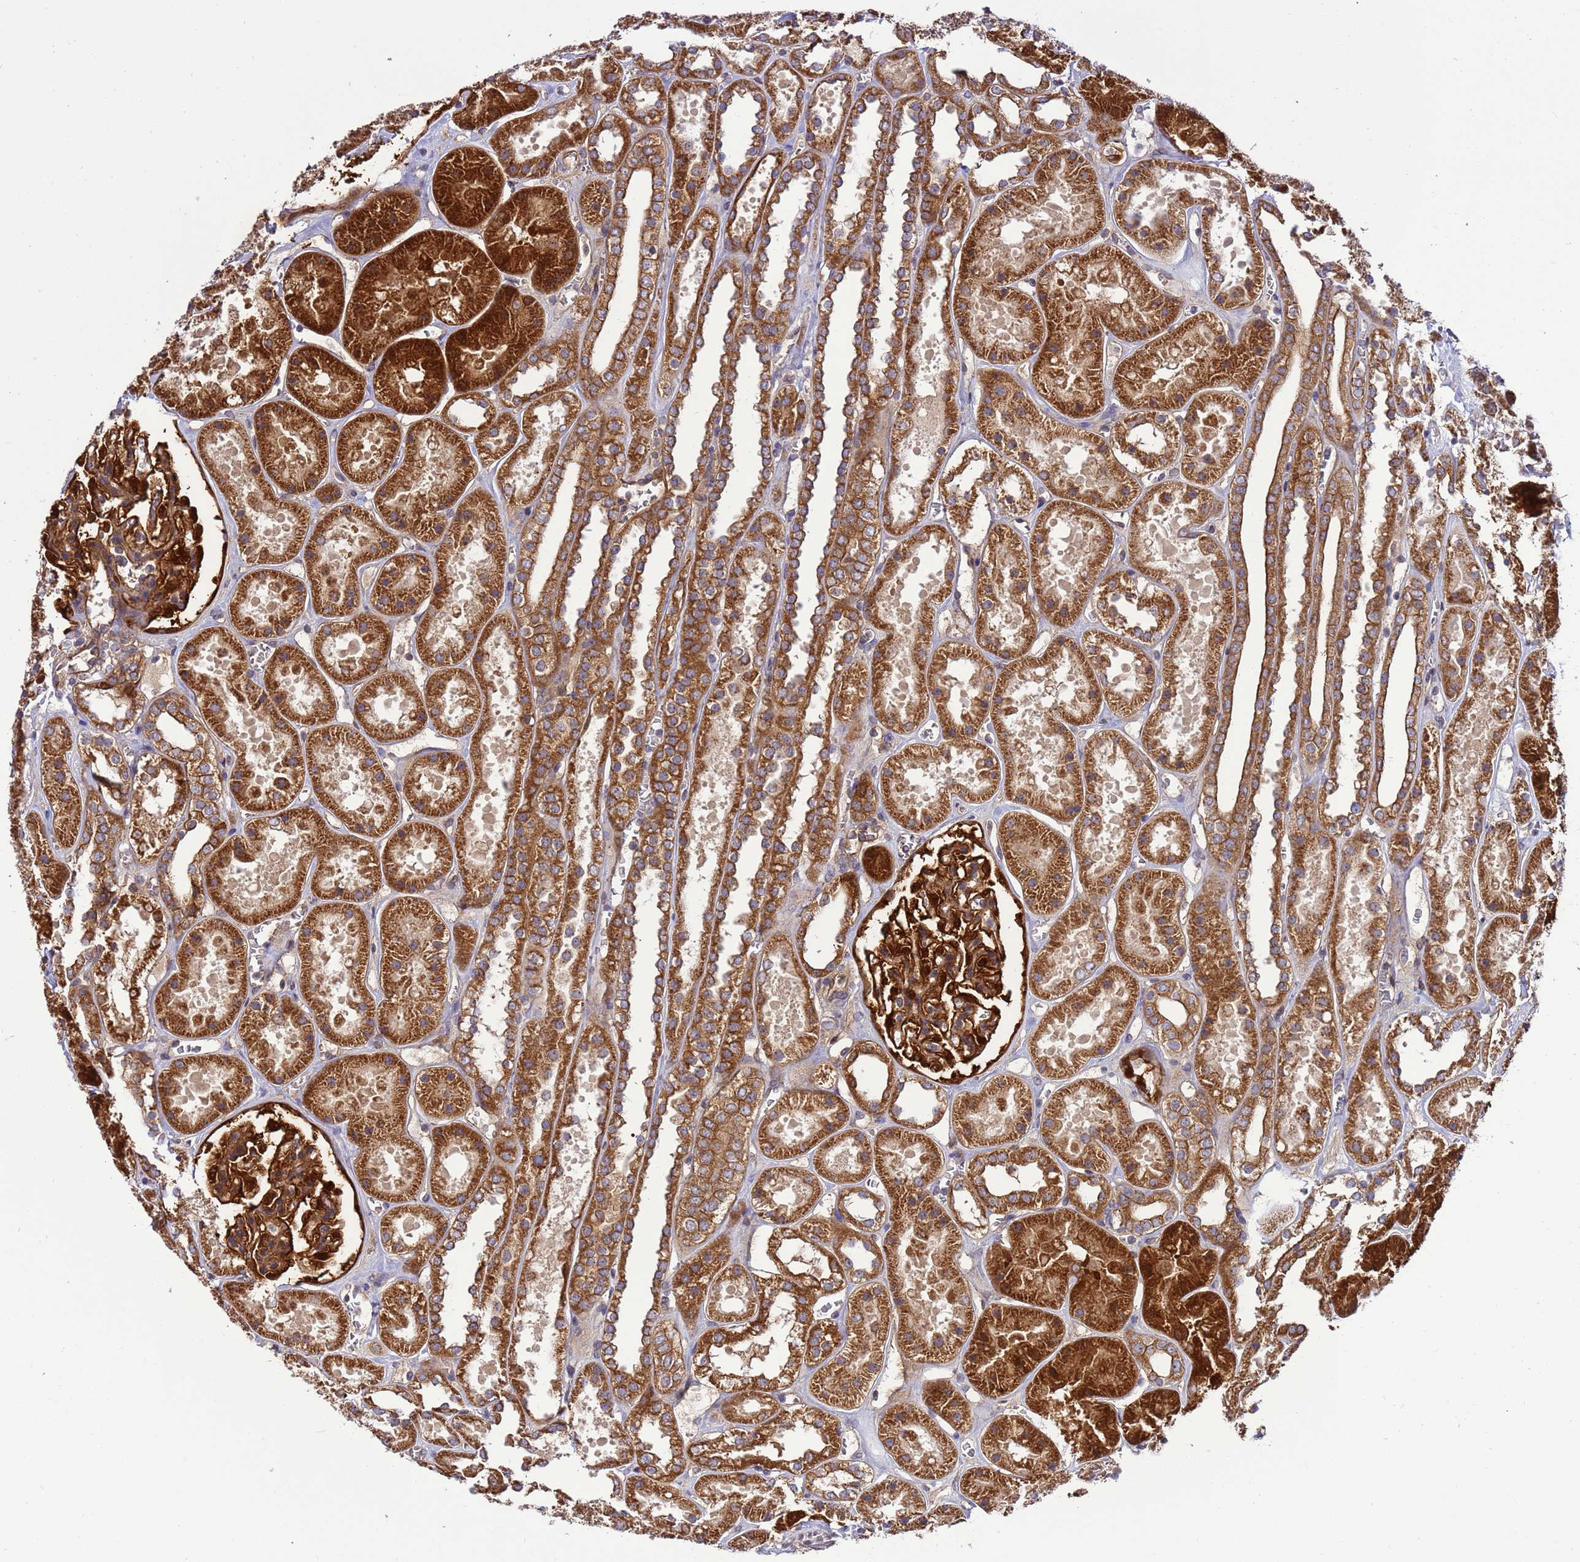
{"staining": {"intensity": "strong", "quantity": ">75%", "location": "cytoplasmic/membranous"}, "tissue": "kidney", "cell_type": "Cells in glomeruli", "image_type": "normal", "snomed": [{"axis": "morphology", "description": "Normal tissue, NOS"}, {"axis": "topography", "description": "Kidney"}], "caption": "Immunohistochemistry (DAB (3,3'-diaminobenzidine)) staining of benign kidney demonstrates strong cytoplasmic/membranous protein expression in approximately >75% of cells in glomeruli. (Brightfield microscopy of DAB IHC at high magnification).", "gene": "SMCO3", "patient": {"sex": "female", "age": 41}}